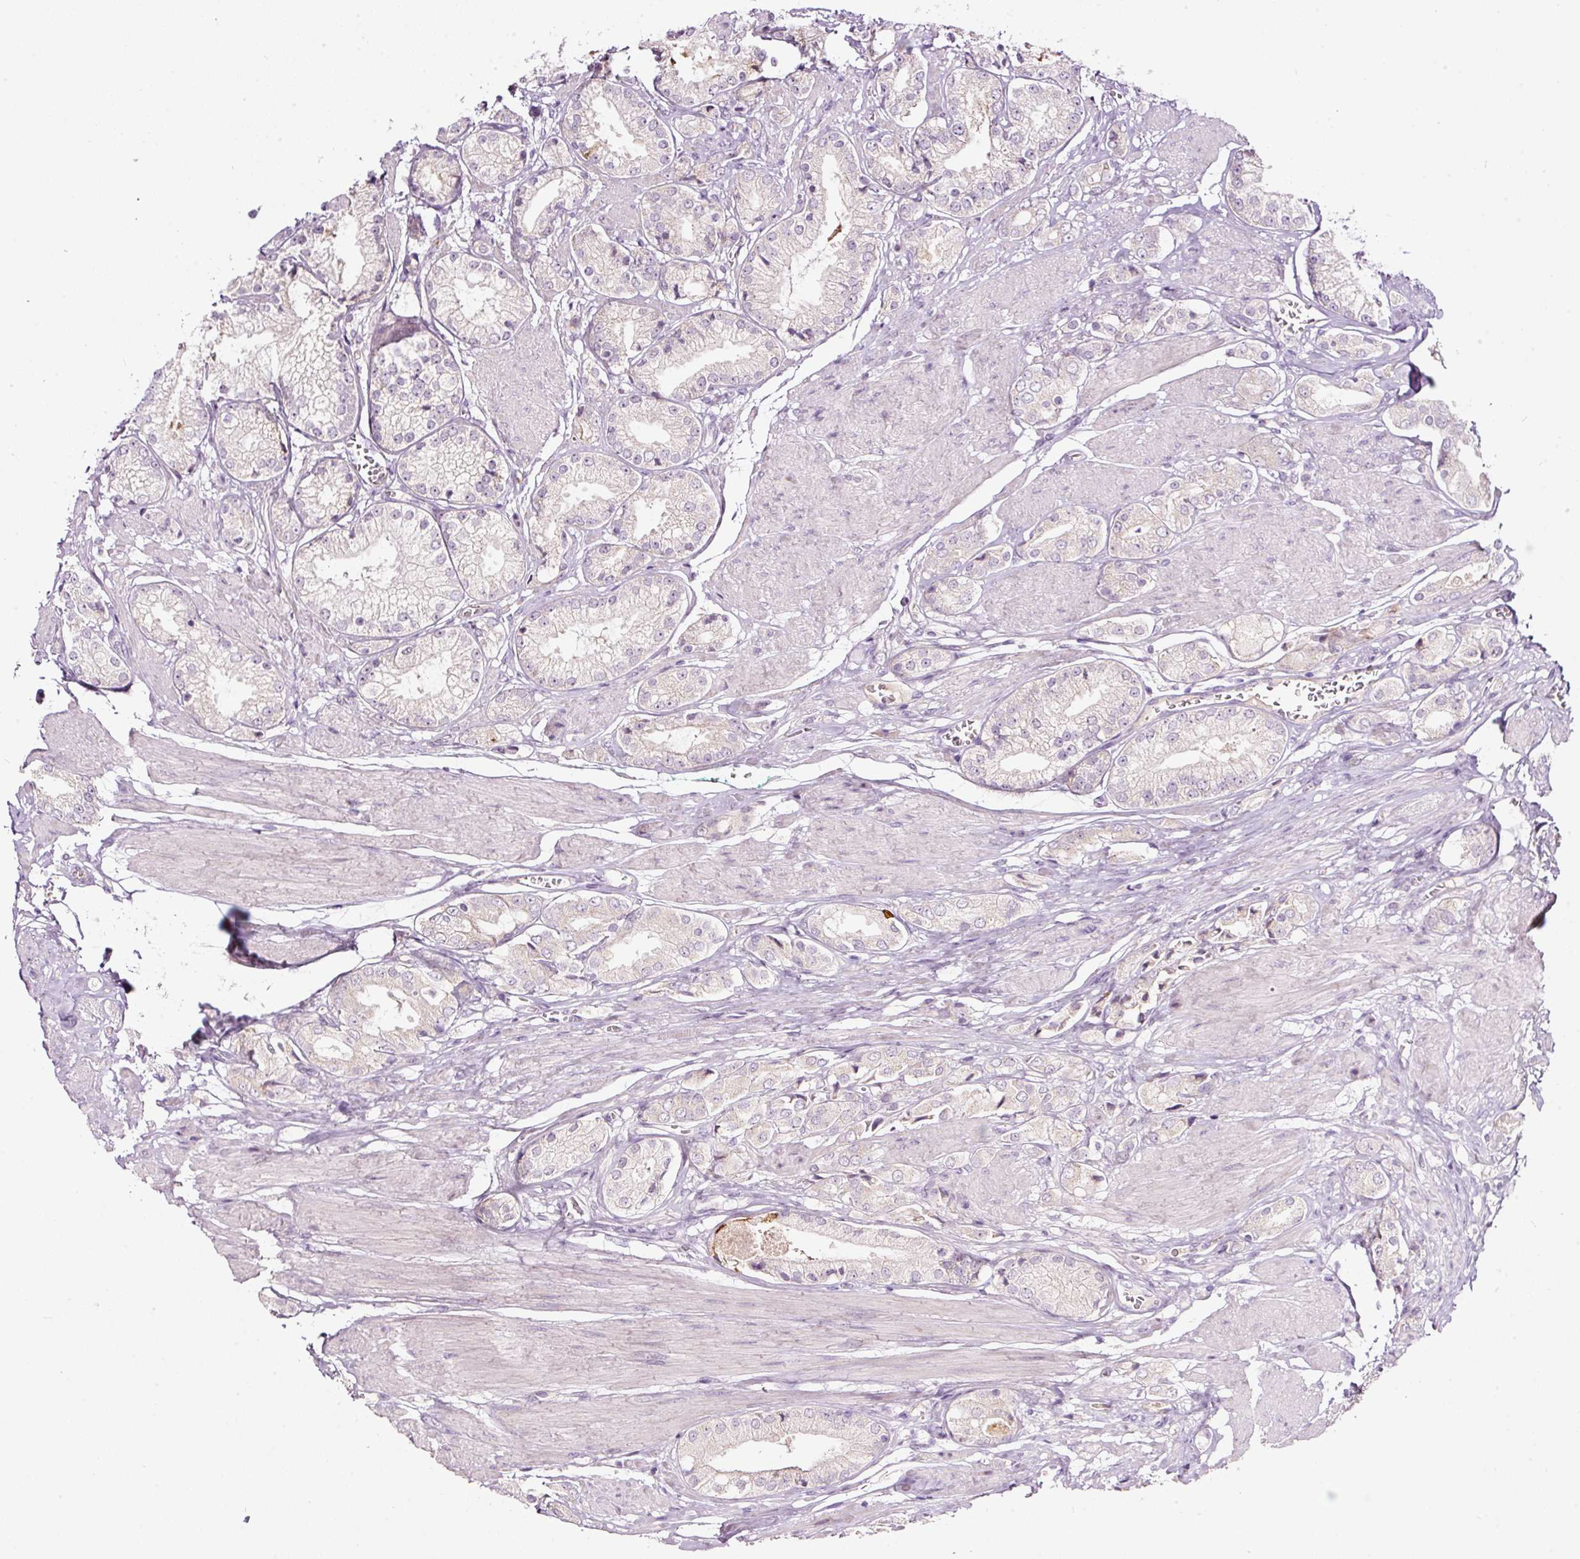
{"staining": {"intensity": "negative", "quantity": "none", "location": "none"}, "tissue": "prostate cancer", "cell_type": "Tumor cells", "image_type": "cancer", "snomed": [{"axis": "morphology", "description": "Adenocarcinoma, High grade"}, {"axis": "topography", "description": "Prostate and seminal vesicle, NOS"}], "caption": "A histopathology image of prostate cancer stained for a protein shows no brown staining in tumor cells. (IHC, brightfield microscopy, high magnification).", "gene": "RSPO2", "patient": {"sex": "male", "age": 64}}